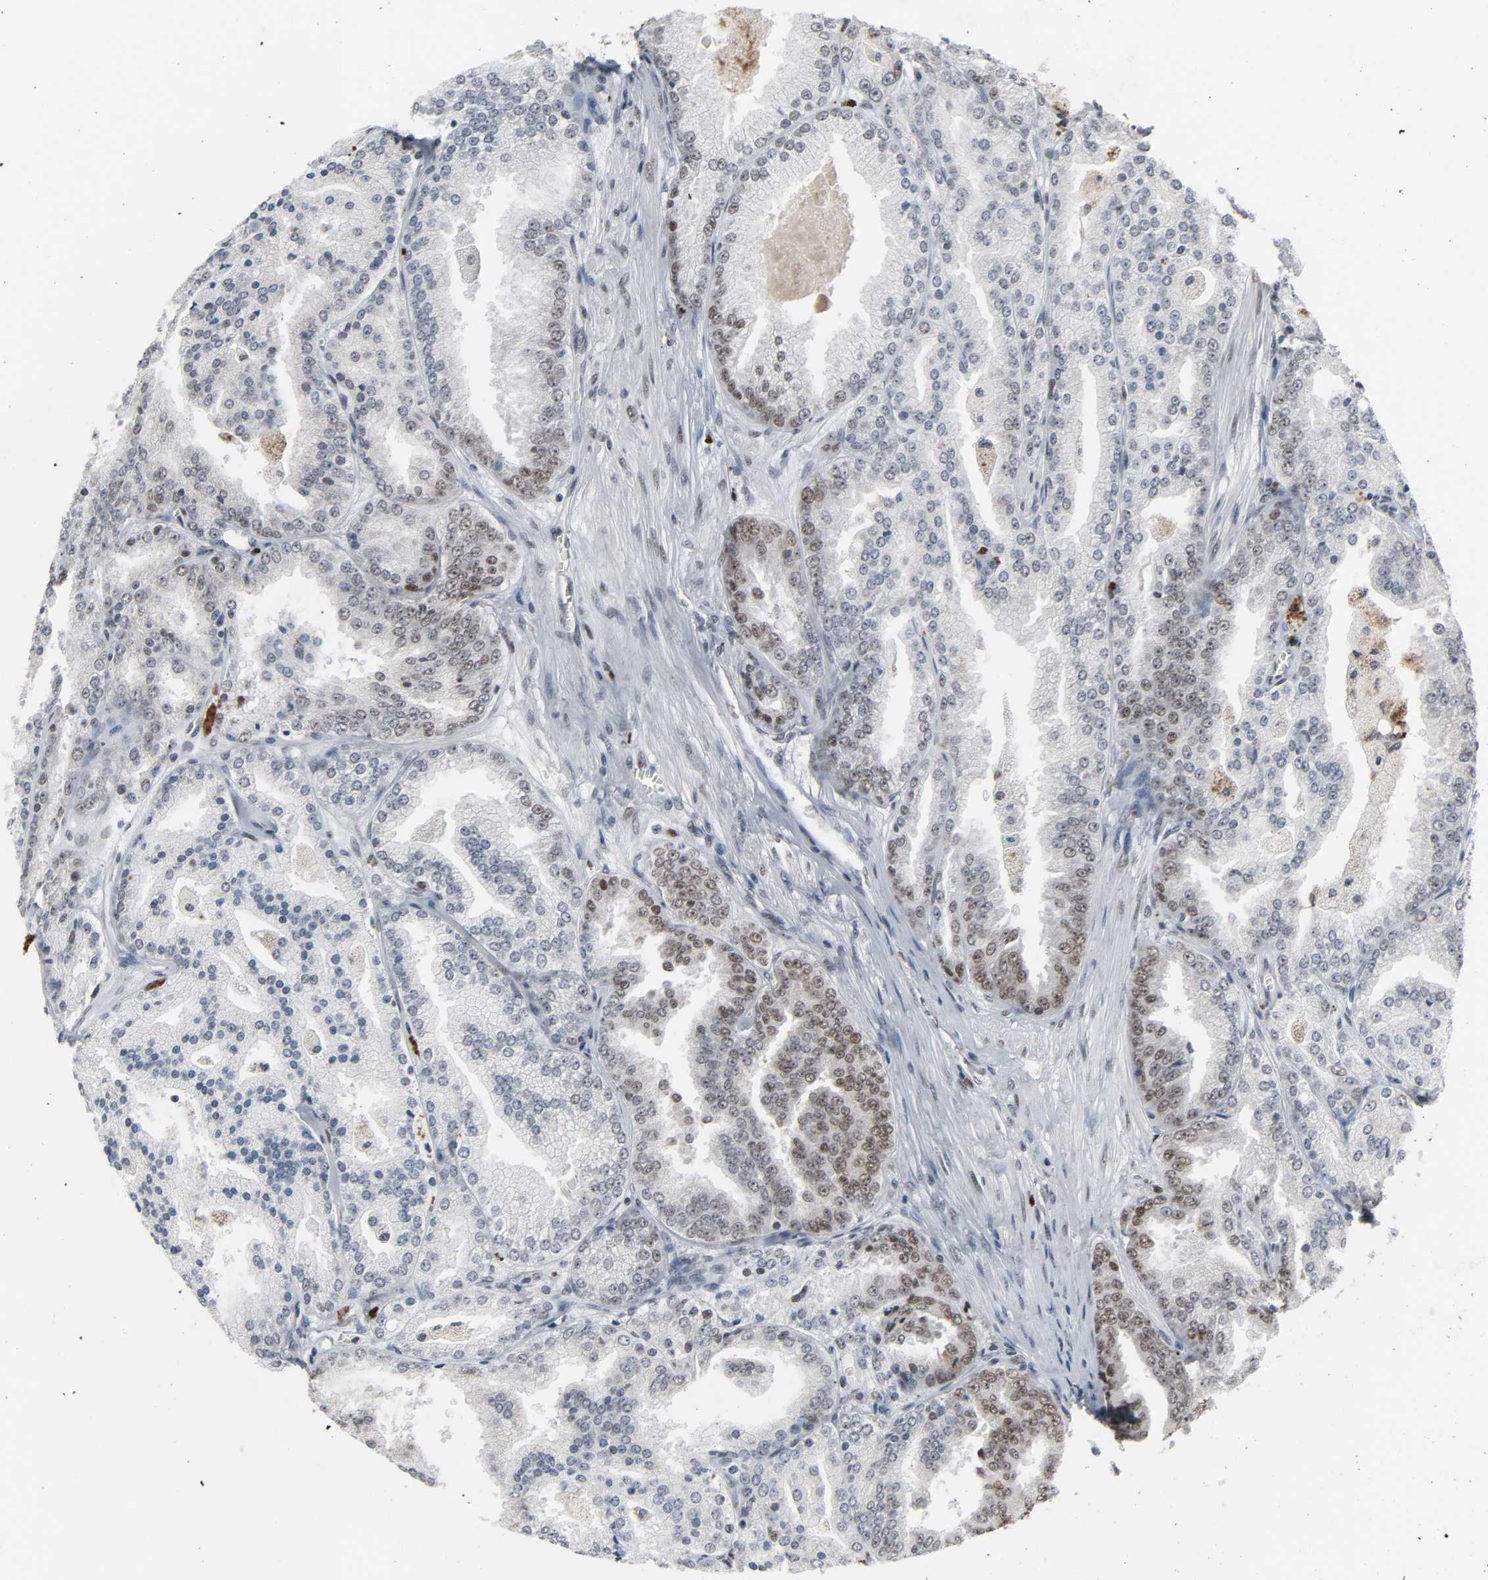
{"staining": {"intensity": "weak", "quantity": "25%-75%", "location": "nuclear"}, "tissue": "prostate cancer", "cell_type": "Tumor cells", "image_type": "cancer", "snomed": [{"axis": "morphology", "description": "Adenocarcinoma, High grade"}, {"axis": "topography", "description": "Prostate"}], "caption": "Immunohistochemical staining of human adenocarcinoma (high-grade) (prostate) displays low levels of weak nuclear staining in about 25%-75% of tumor cells.", "gene": "DAZAP1", "patient": {"sex": "male", "age": 61}}